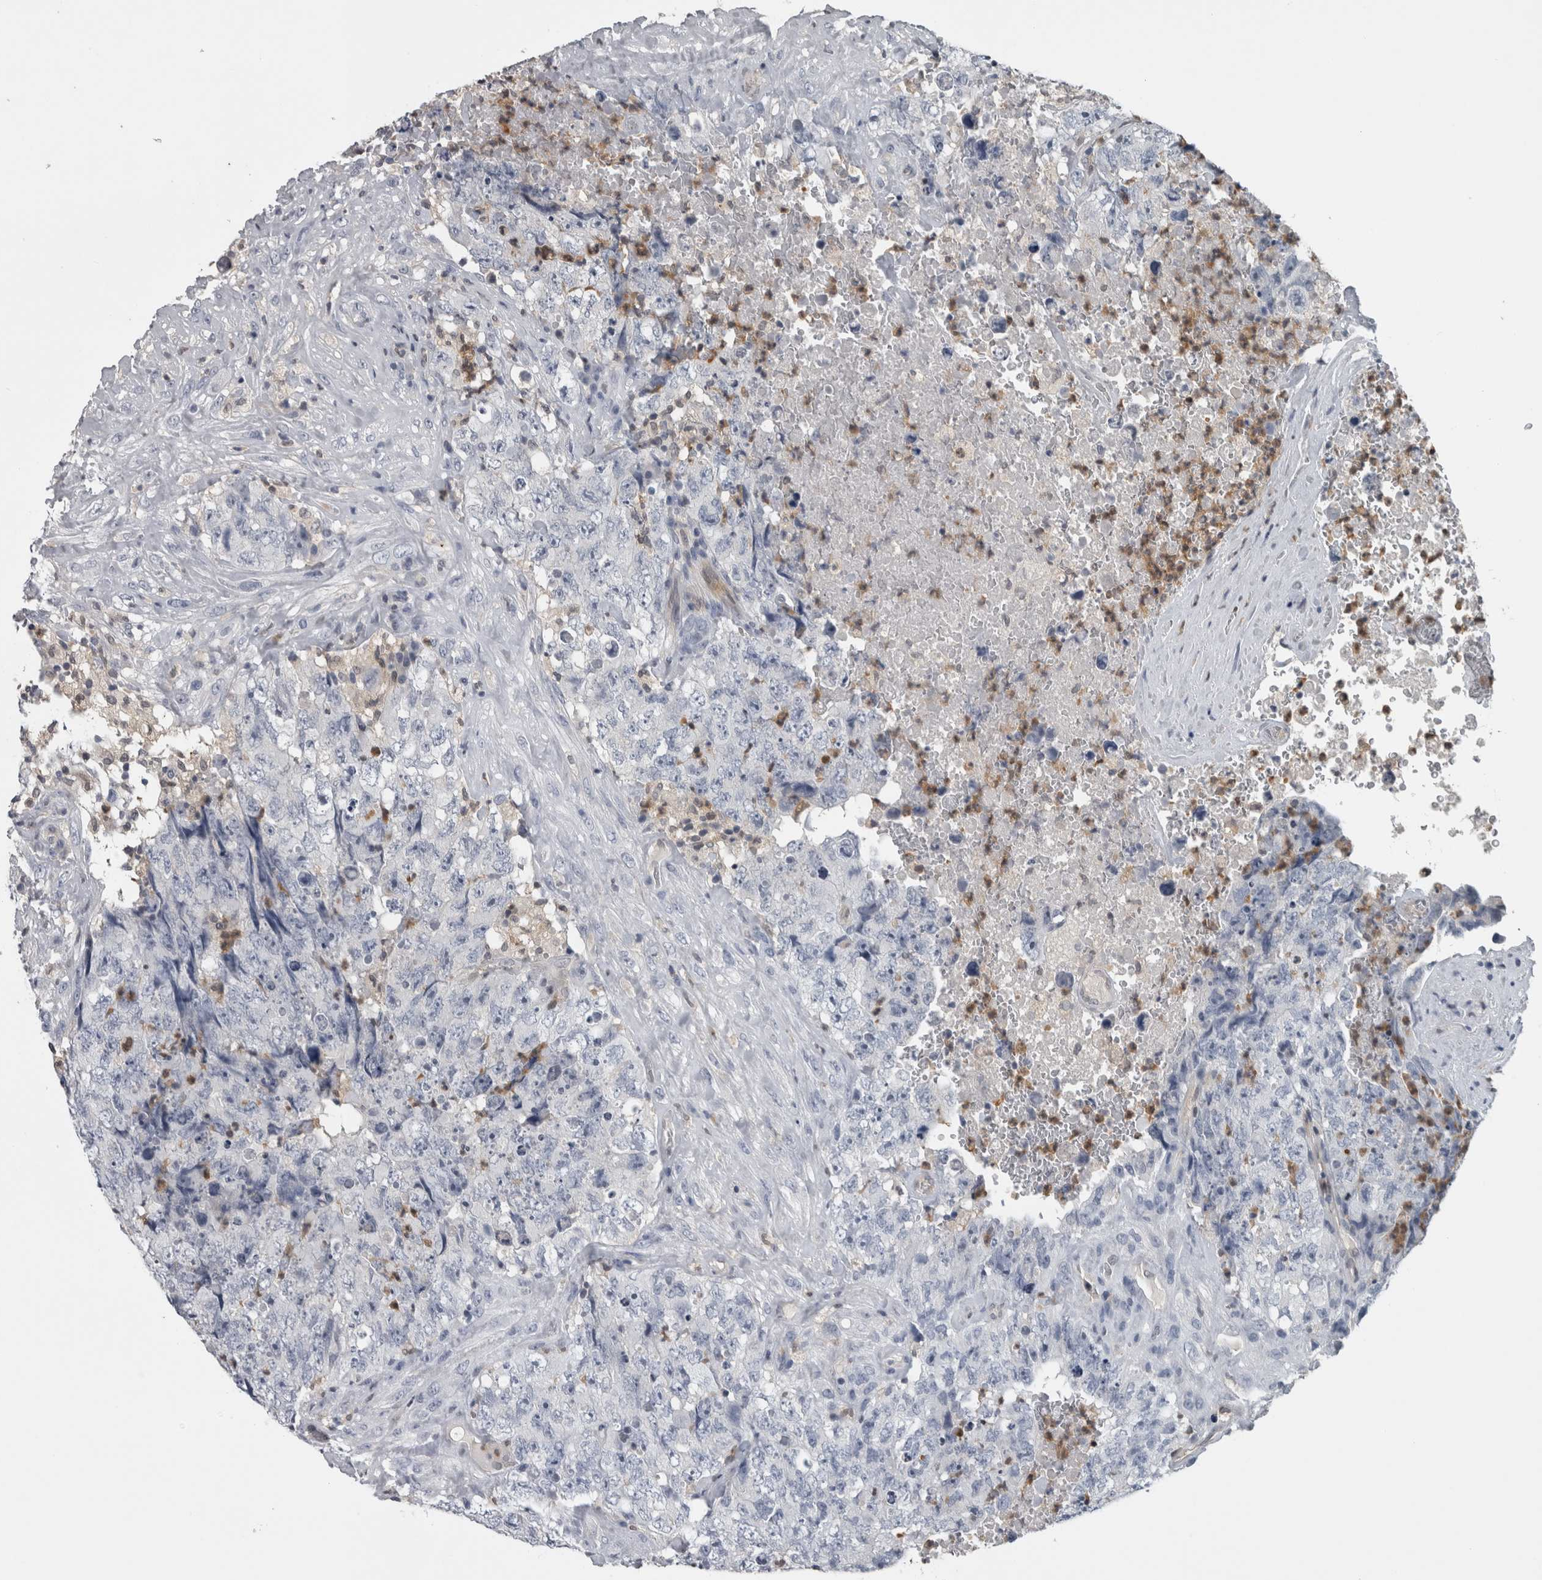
{"staining": {"intensity": "negative", "quantity": "none", "location": "none"}, "tissue": "testis cancer", "cell_type": "Tumor cells", "image_type": "cancer", "snomed": [{"axis": "morphology", "description": "Carcinoma, Embryonal, NOS"}, {"axis": "topography", "description": "Testis"}], "caption": "The image exhibits no staining of tumor cells in testis cancer (embryonal carcinoma).", "gene": "NAPRT", "patient": {"sex": "male", "age": 32}}